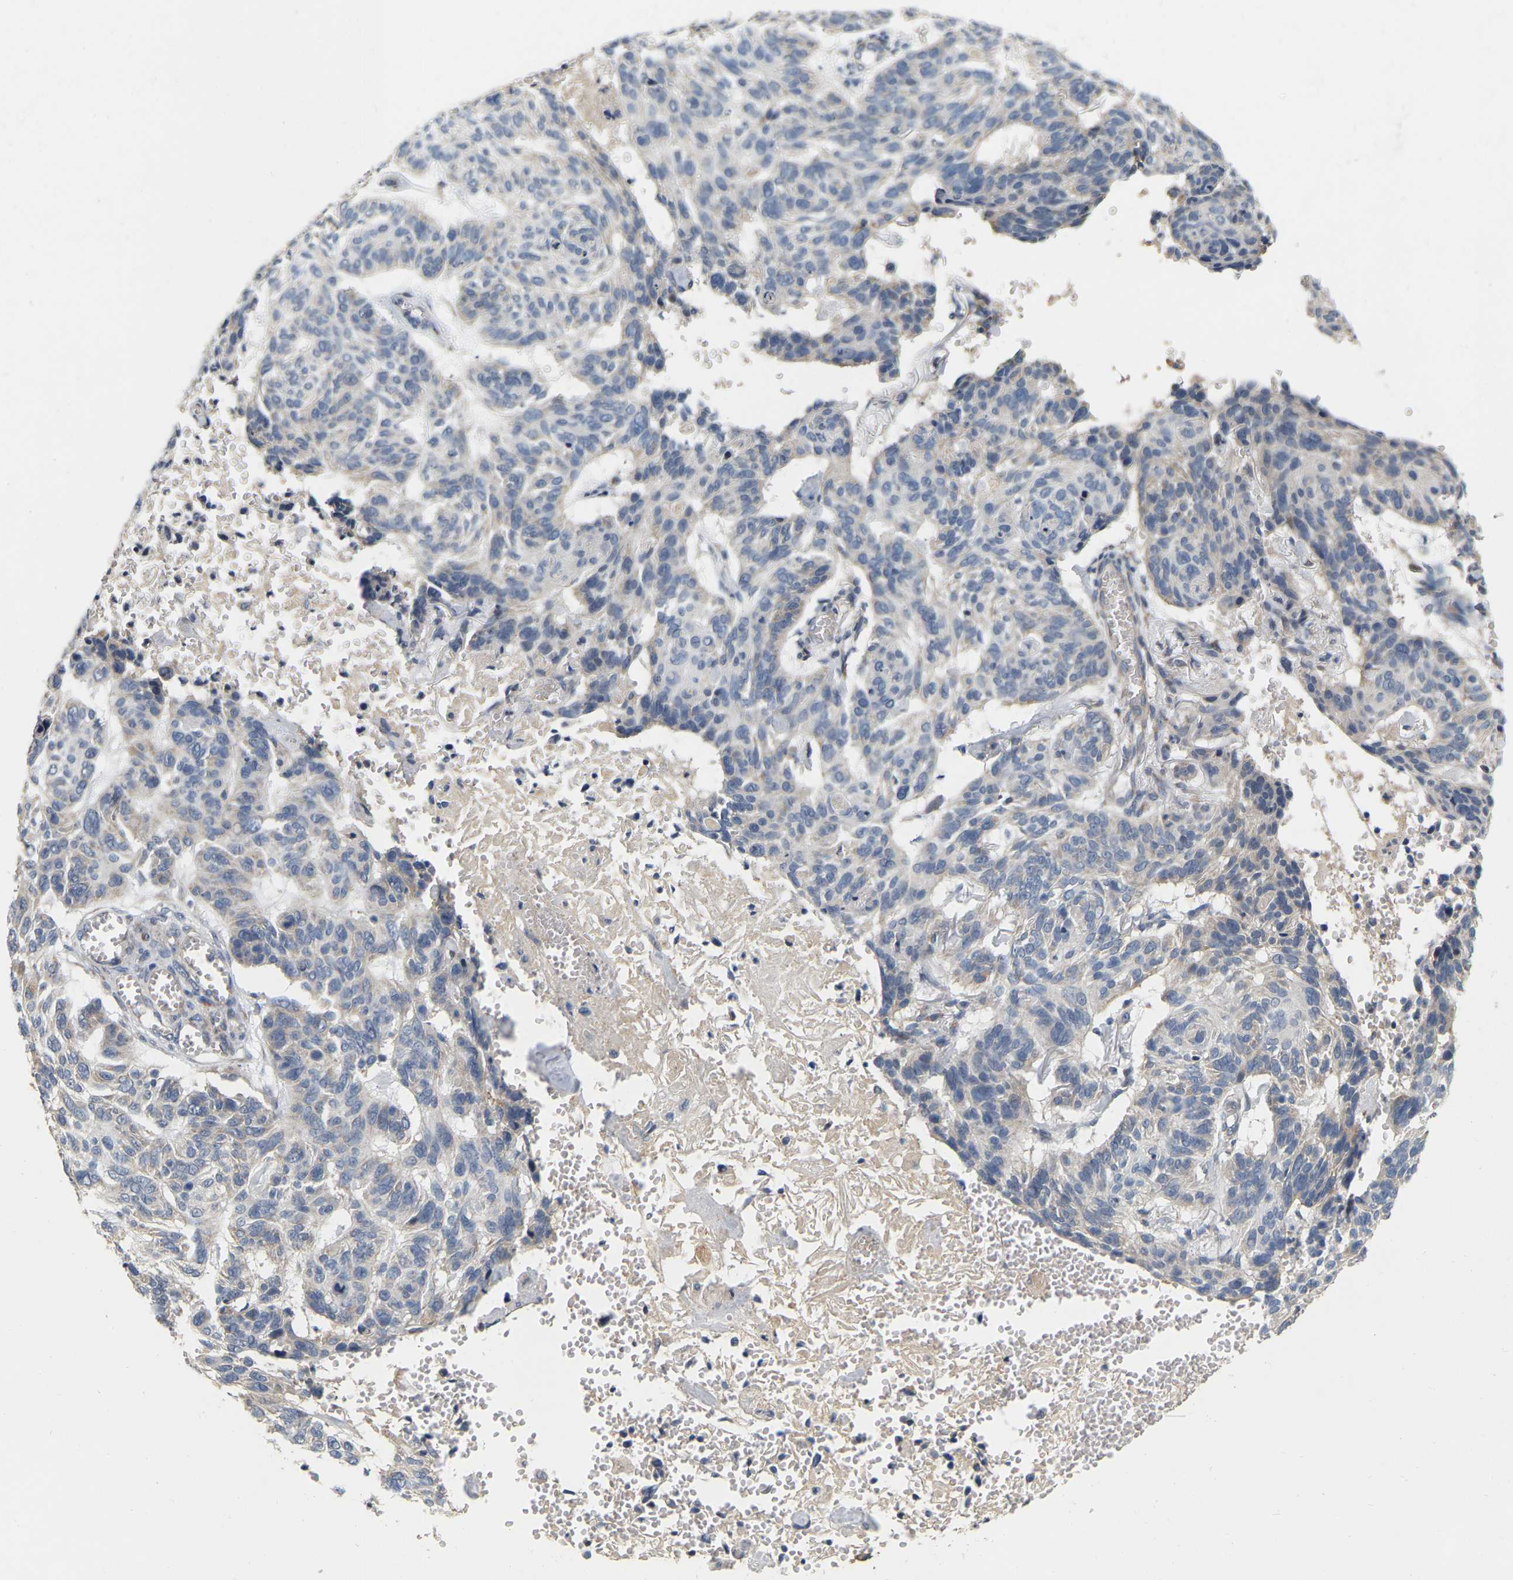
{"staining": {"intensity": "weak", "quantity": "<25%", "location": "cytoplasmic/membranous"}, "tissue": "skin cancer", "cell_type": "Tumor cells", "image_type": "cancer", "snomed": [{"axis": "morphology", "description": "Basal cell carcinoma"}, {"axis": "topography", "description": "Skin"}], "caption": "This is an immunohistochemistry histopathology image of human basal cell carcinoma (skin). There is no positivity in tumor cells.", "gene": "SSH1", "patient": {"sex": "male", "age": 85}}